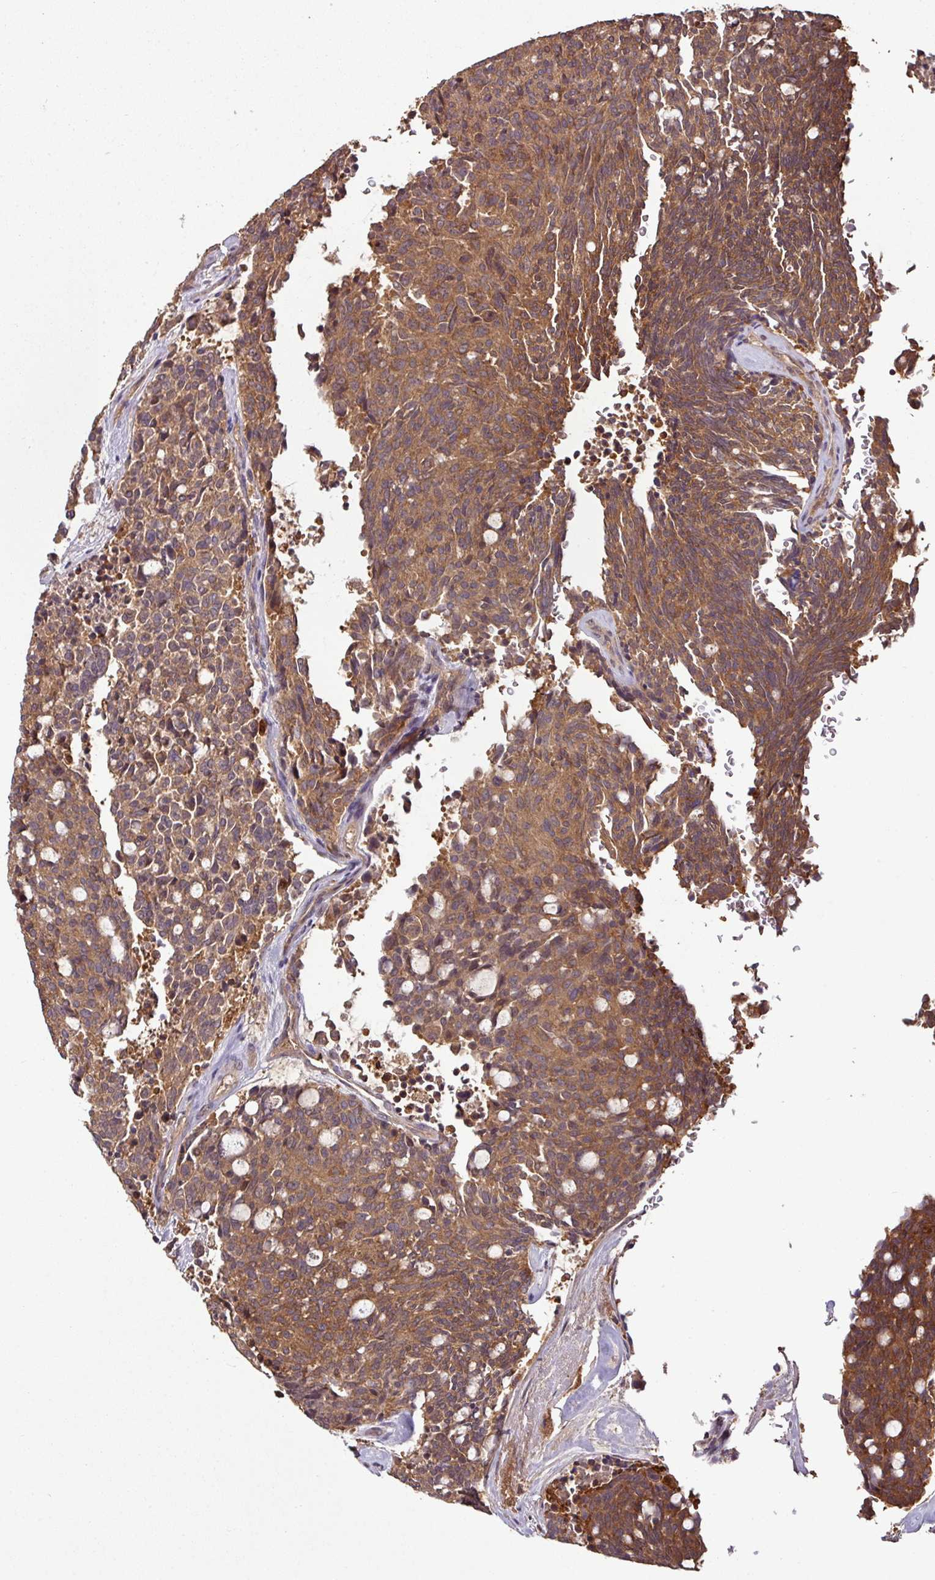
{"staining": {"intensity": "moderate", "quantity": ">75%", "location": "cytoplasmic/membranous"}, "tissue": "carcinoid", "cell_type": "Tumor cells", "image_type": "cancer", "snomed": [{"axis": "morphology", "description": "Carcinoid, malignant, NOS"}, {"axis": "topography", "description": "Pancreas"}], "caption": "Tumor cells exhibit medium levels of moderate cytoplasmic/membranous staining in about >75% of cells in human carcinoid (malignant). Nuclei are stained in blue.", "gene": "GNPDA1", "patient": {"sex": "female", "age": 54}}